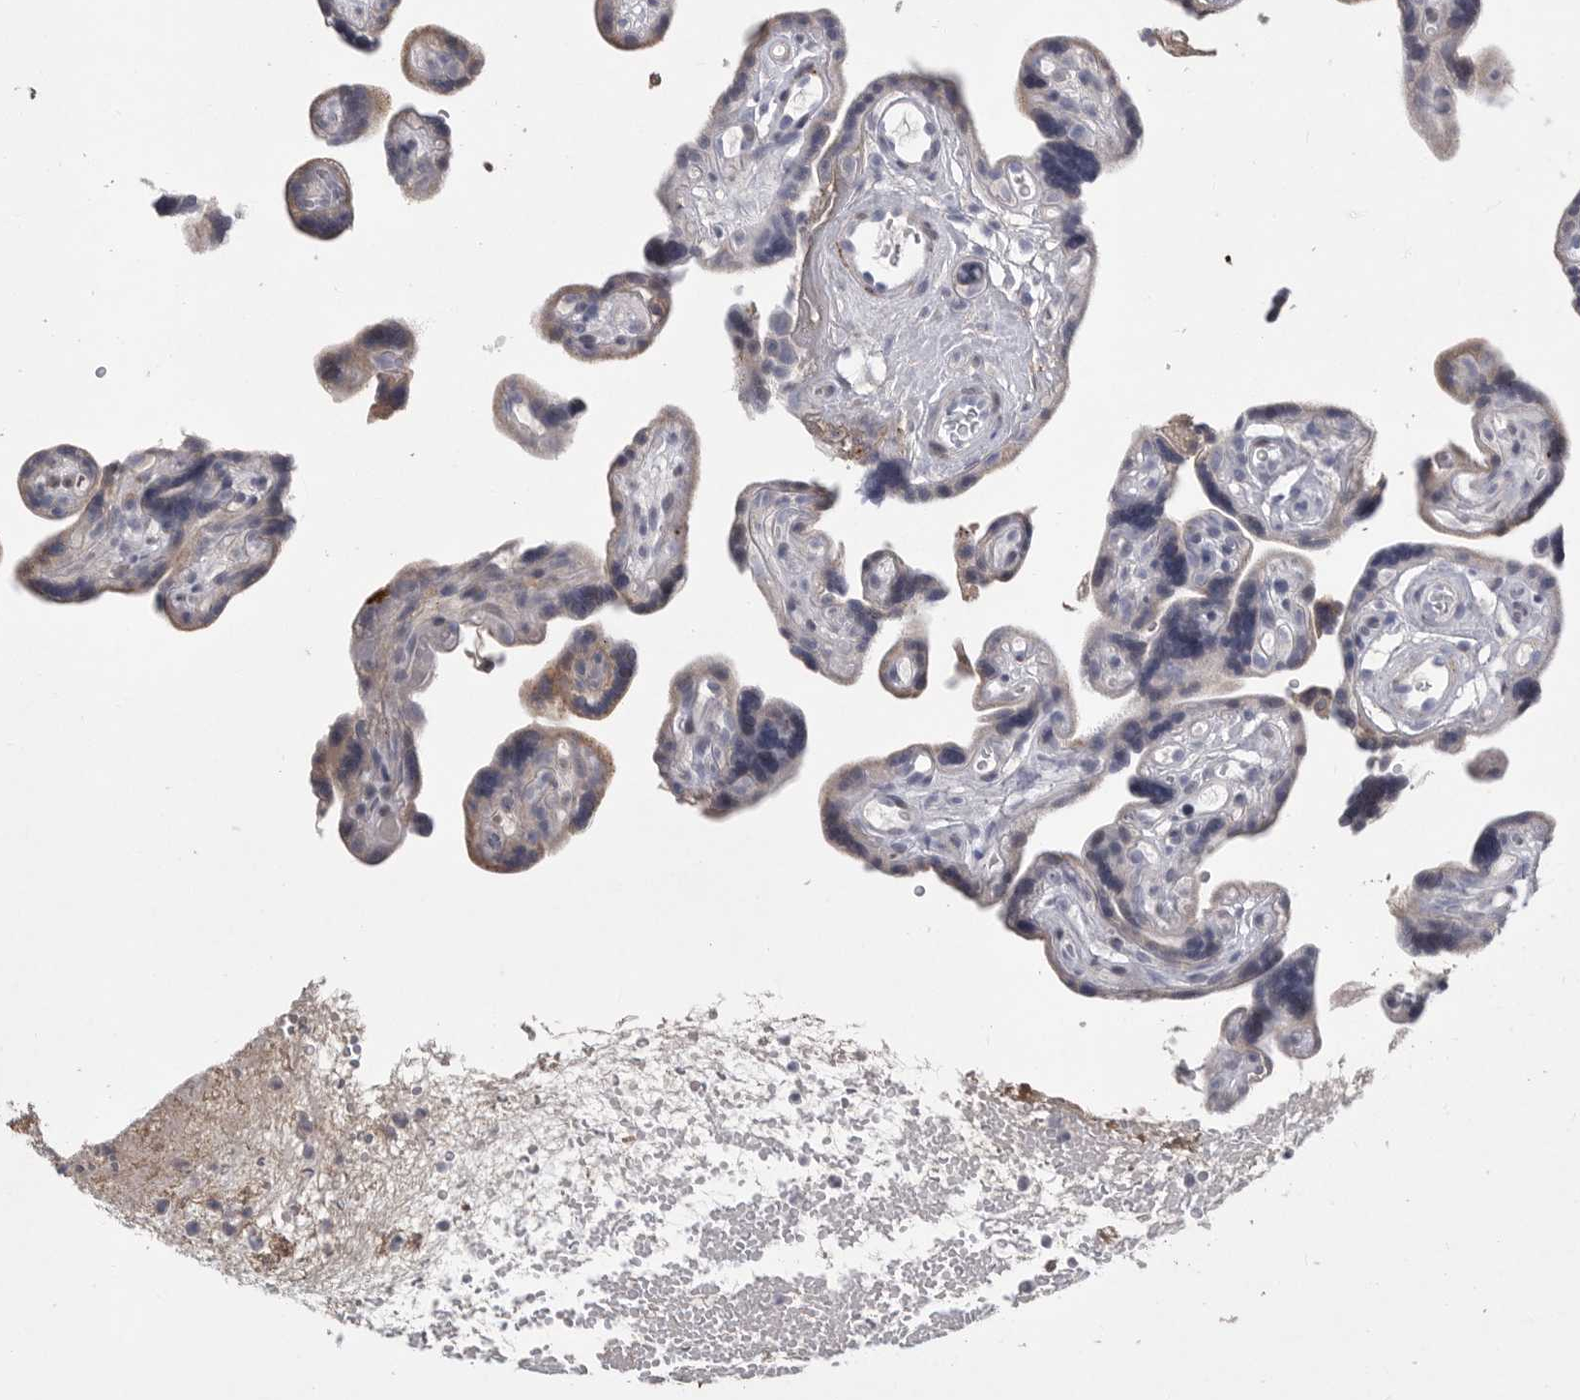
{"staining": {"intensity": "negative", "quantity": "none", "location": "none"}, "tissue": "placenta", "cell_type": "Decidual cells", "image_type": "normal", "snomed": [{"axis": "morphology", "description": "Normal tissue, NOS"}, {"axis": "topography", "description": "Placenta"}], "caption": "Protein analysis of normal placenta shows no significant staining in decidual cells. The staining is performed using DAB brown chromogen with nuclei counter-stained in using hematoxylin.", "gene": "CRP", "patient": {"sex": "female", "age": 30}}